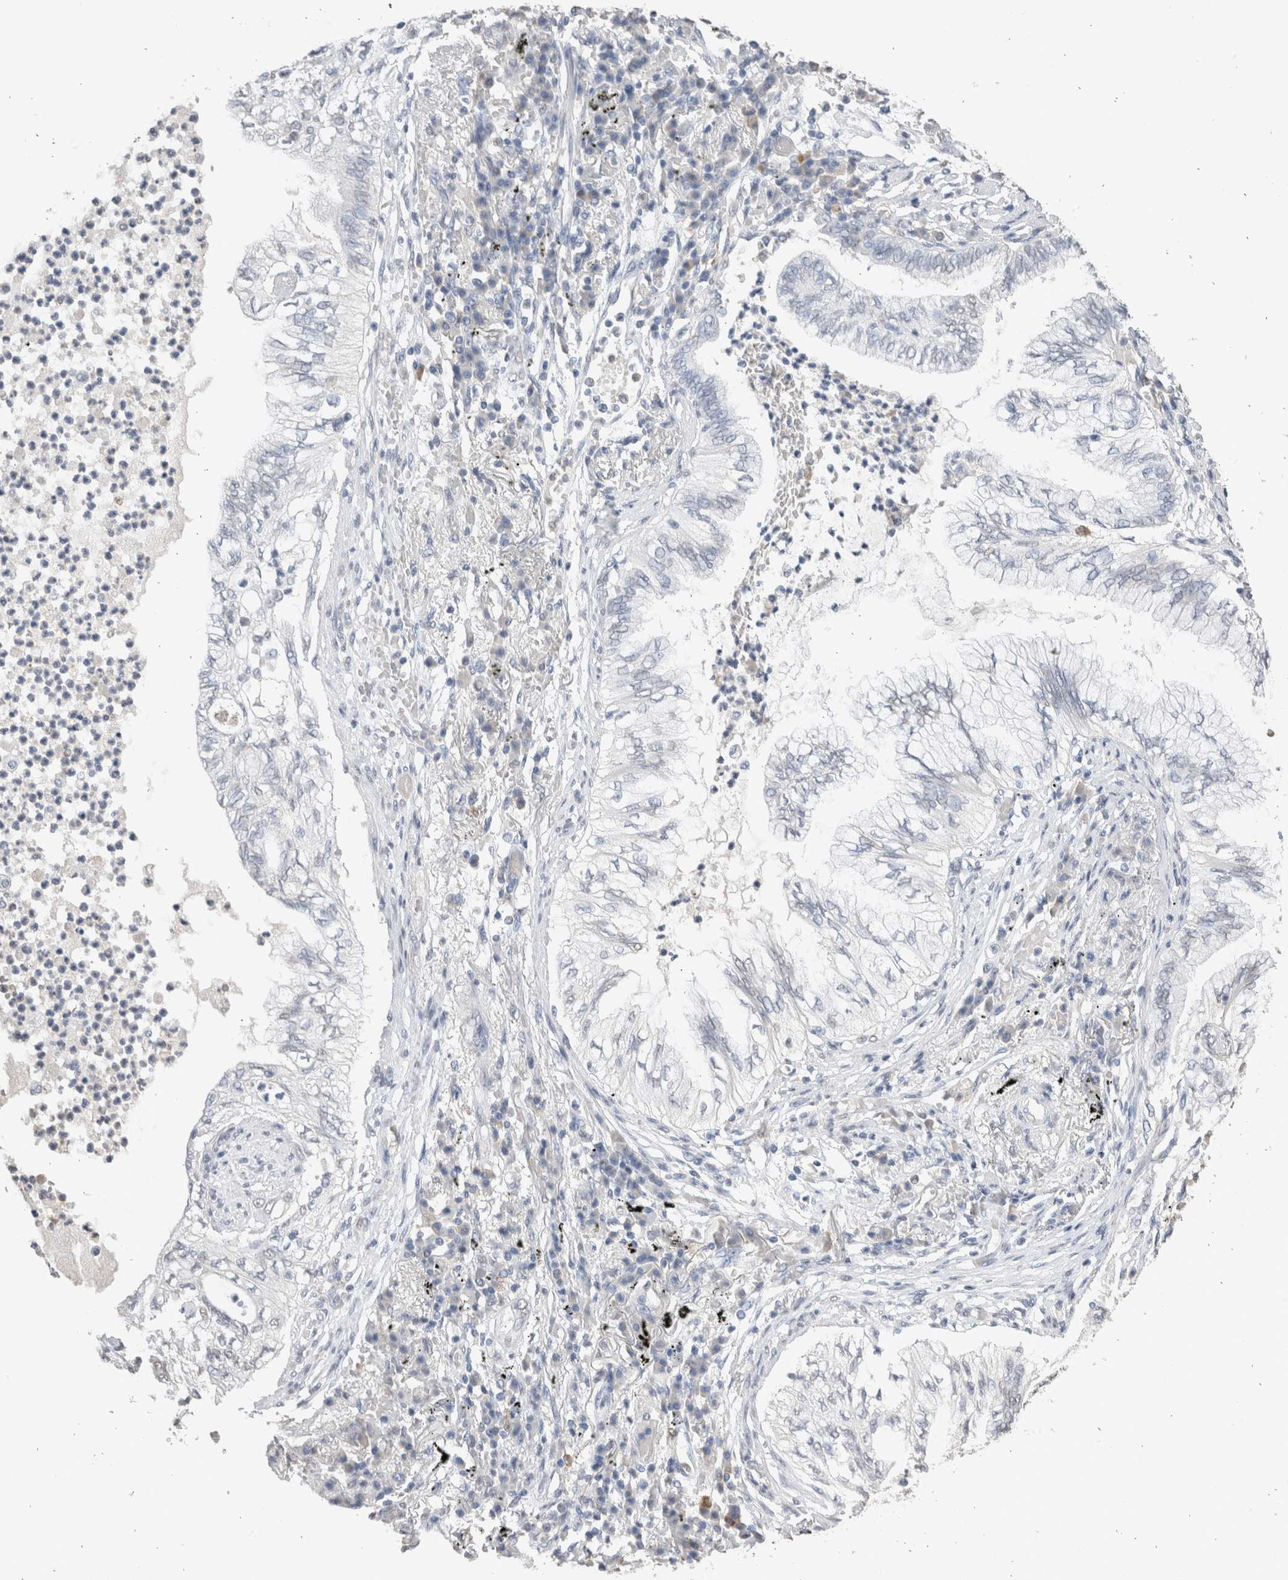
{"staining": {"intensity": "negative", "quantity": "none", "location": "none"}, "tissue": "lung cancer", "cell_type": "Tumor cells", "image_type": "cancer", "snomed": [{"axis": "morphology", "description": "Normal tissue, NOS"}, {"axis": "morphology", "description": "Adenocarcinoma, NOS"}, {"axis": "topography", "description": "Bronchus"}, {"axis": "topography", "description": "Lung"}], "caption": "High magnification brightfield microscopy of lung adenocarcinoma stained with DAB (3,3'-diaminobenzidine) (brown) and counterstained with hematoxylin (blue): tumor cells show no significant expression. Brightfield microscopy of immunohistochemistry (IHC) stained with DAB (3,3'-diaminobenzidine) (brown) and hematoxylin (blue), captured at high magnification.", "gene": "LGALS2", "patient": {"sex": "female", "age": 70}}